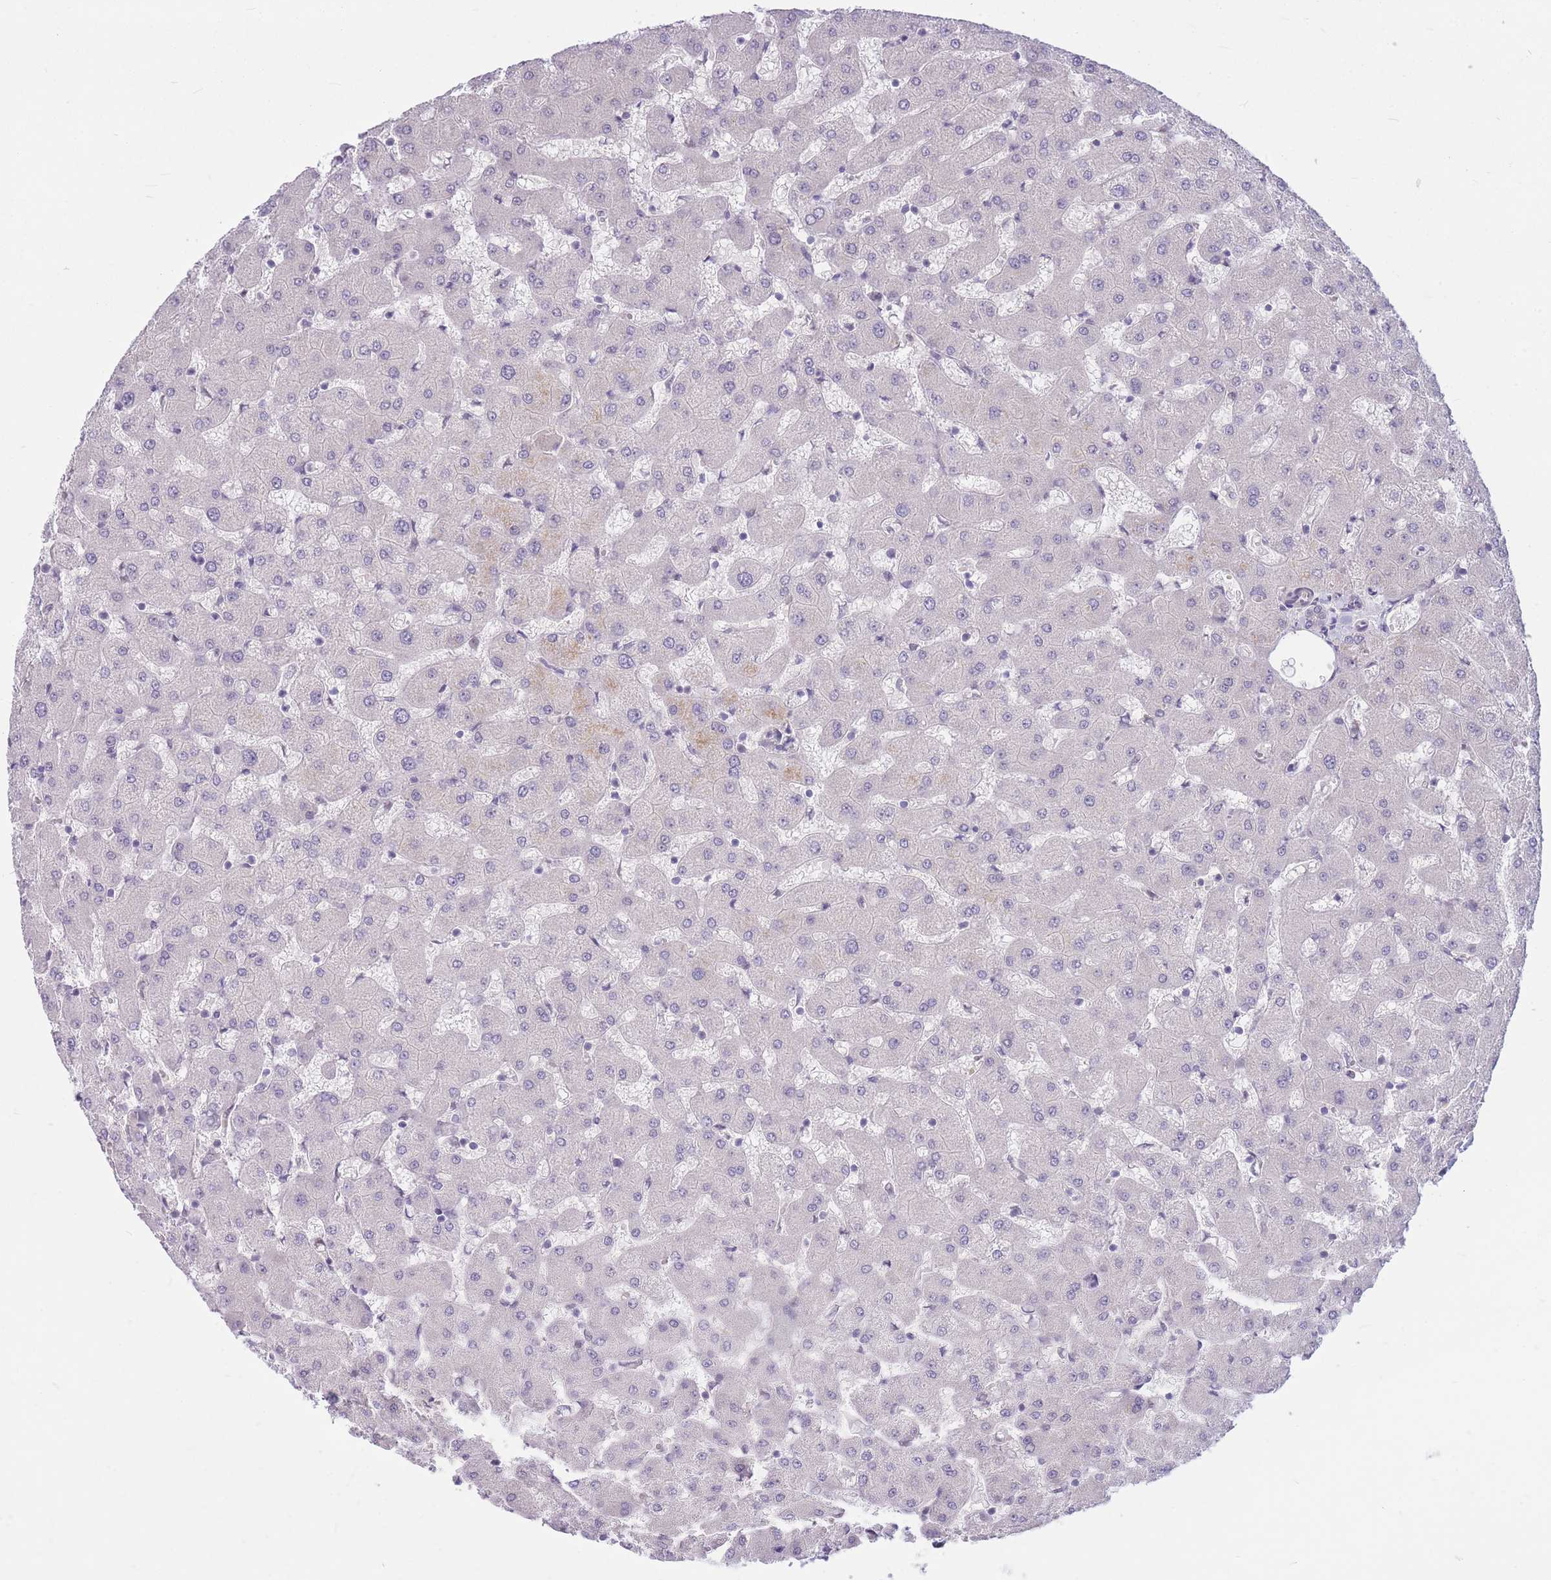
{"staining": {"intensity": "negative", "quantity": "none", "location": "none"}, "tissue": "liver", "cell_type": "Cholangiocytes", "image_type": "normal", "snomed": [{"axis": "morphology", "description": "Normal tissue, NOS"}, {"axis": "topography", "description": "Liver"}], "caption": "An immunohistochemistry (IHC) image of normal liver is shown. There is no staining in cholangiocytes of liver.", "gene": "ERCC2", "patient": {"sex": "female", "age": 63}}